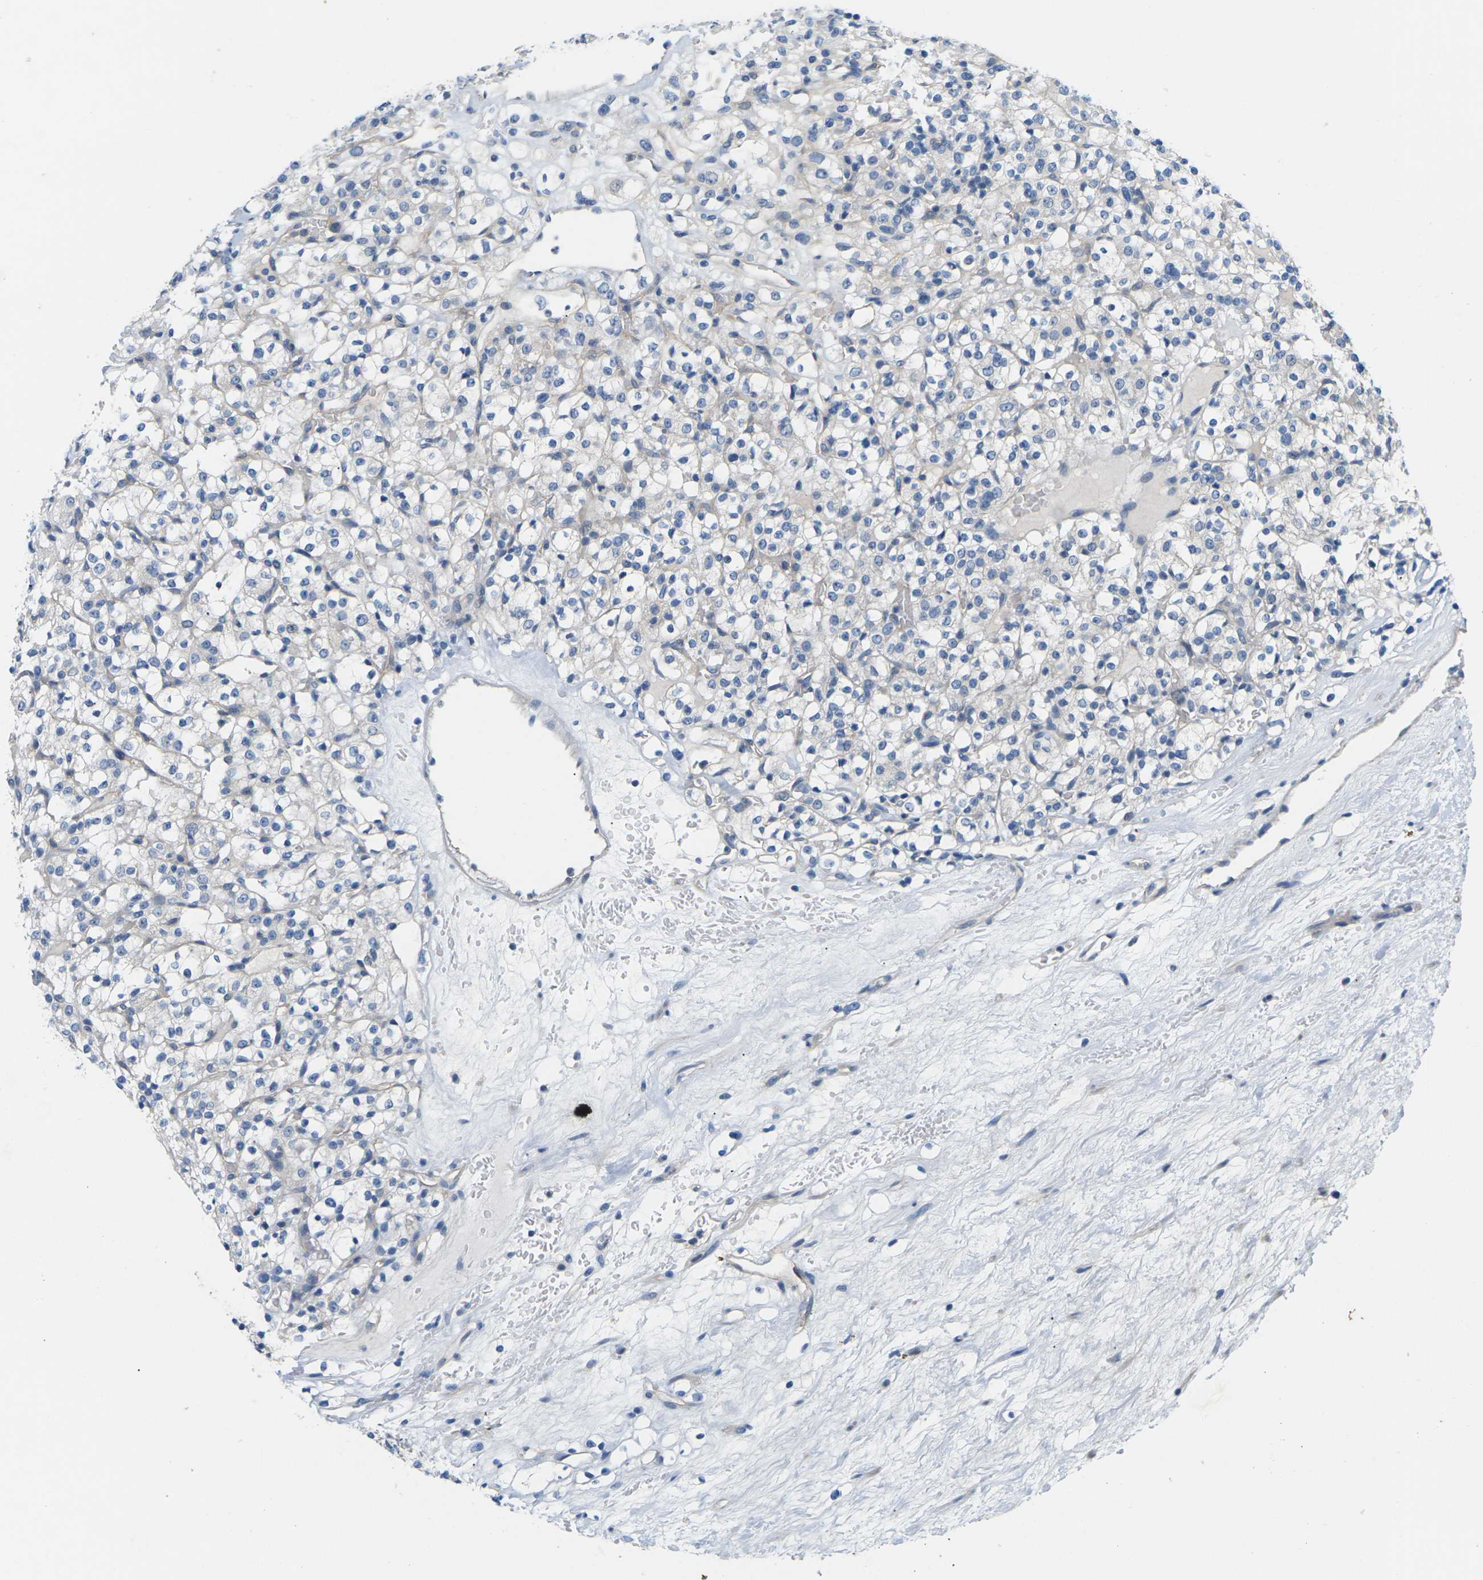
{"staining": {"intensity": "negative", "quantity": "none", "location": "none"}, "tissue": "renal cancer", "cell_type": "Tumor cells", "image_type": "cancer", "snomed": [{"axis": "morphology", "description": "Normal tissue, NOS"}, {"axis": "morphology", "description": "Adenocarcinoma, NOS"}, {"axis": "topography", "description": "Kidney"}], "caption": "Renal cancer was stained to show a protein in brown. There is no significant staining in tumor cells.", "gene": "ITGA5", "patient": {"sex": "female", "age": 72}}